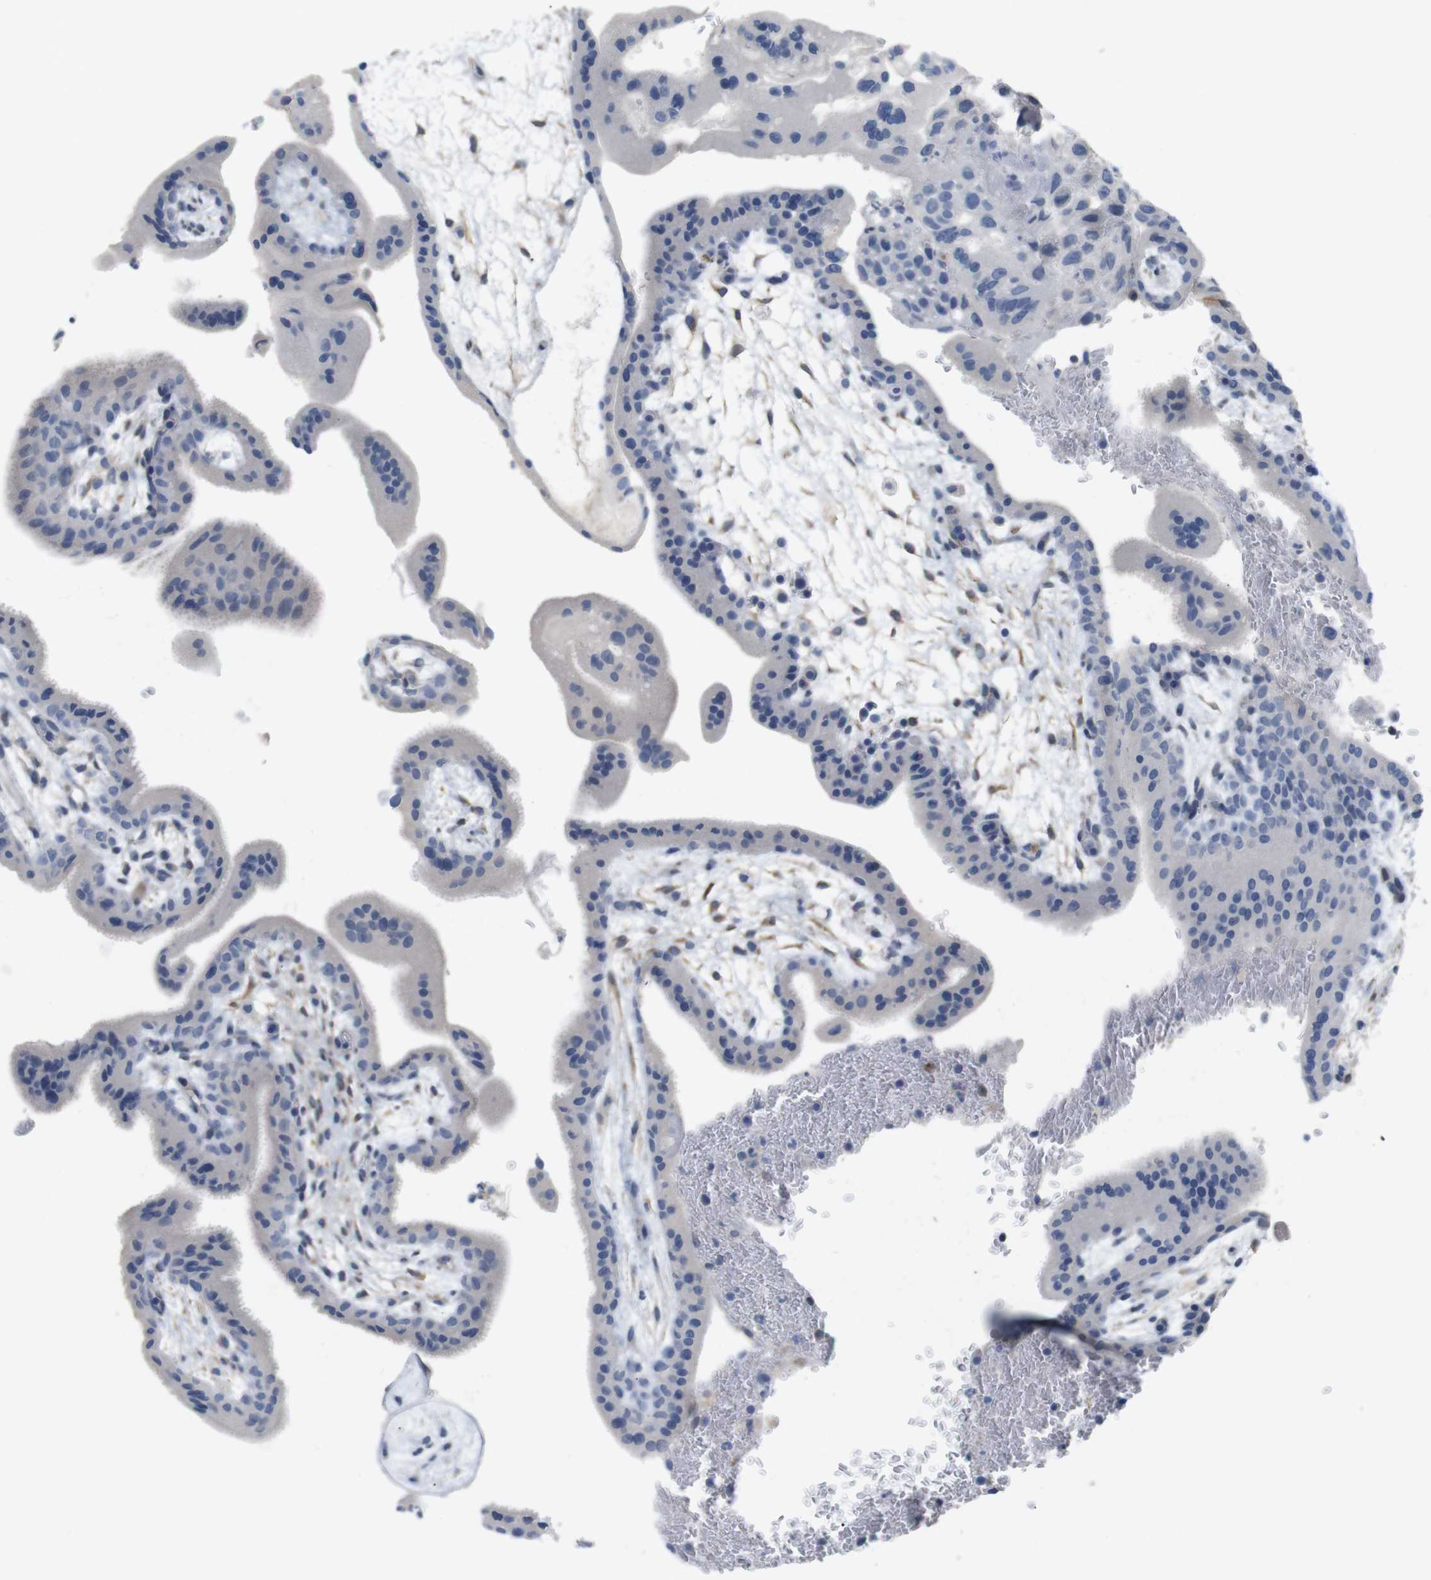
{"staining": {"intensity": "moderate", "quantity": ">75%", "location": "cytoplasmic/membranous"}, "tissue": "placenta", "cell_type": "Decidual cells", "image_type": "normal", "snomed": [{"axis": "morphology", "description": "Normal tissue, NOS"}, {"axis": "topography", "description": "Placenta"}], "caption": "A brown stain shows moderate cytoplasmic/membranous positivity of a protein in decidual cells of normal human placenta. The staining was performed using DAB to visualize the protein expression in brown, while the nuclei were stained in blue with hematoxylin (Magnification: 20x).", "gene": "ITPR1", "patient": {"sex": "female", "age": 35}}